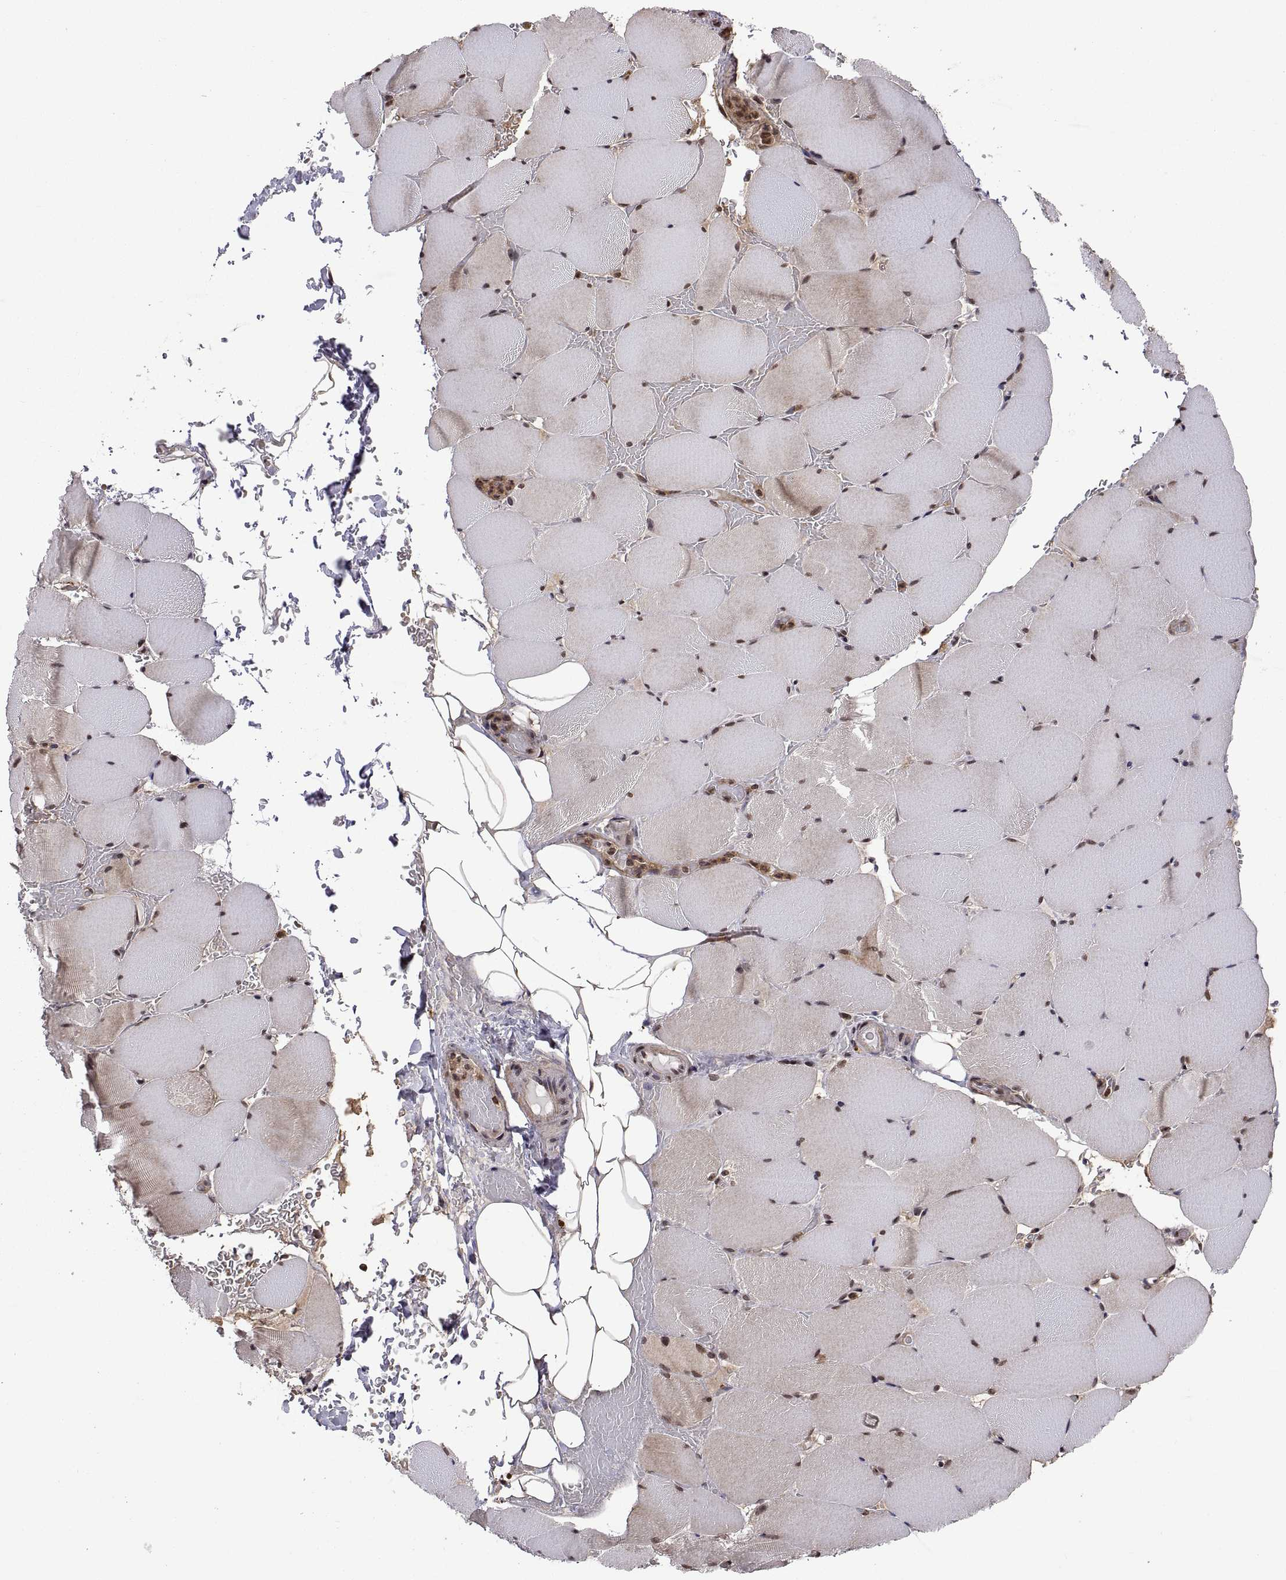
{"staining": {"intensity": "weak", "quantity": "<25%", "location": "cytoplasmic/membranous,nuclear"}, "tissue": "skeletal muscle", "cell_type": "Myocytes", "image_type": "normal", "snomed": [{"axis": "morphology", "description": "Normal tissue, NOS"}, {"axis": "topography", "description": "Skeletal muscle"}], "caption": "An image of skeletal muscle stained for a protein shows no brown staining in myocytes.", "gene": "ZNRF2", "patient": {"sex": "female", "age": 37}}